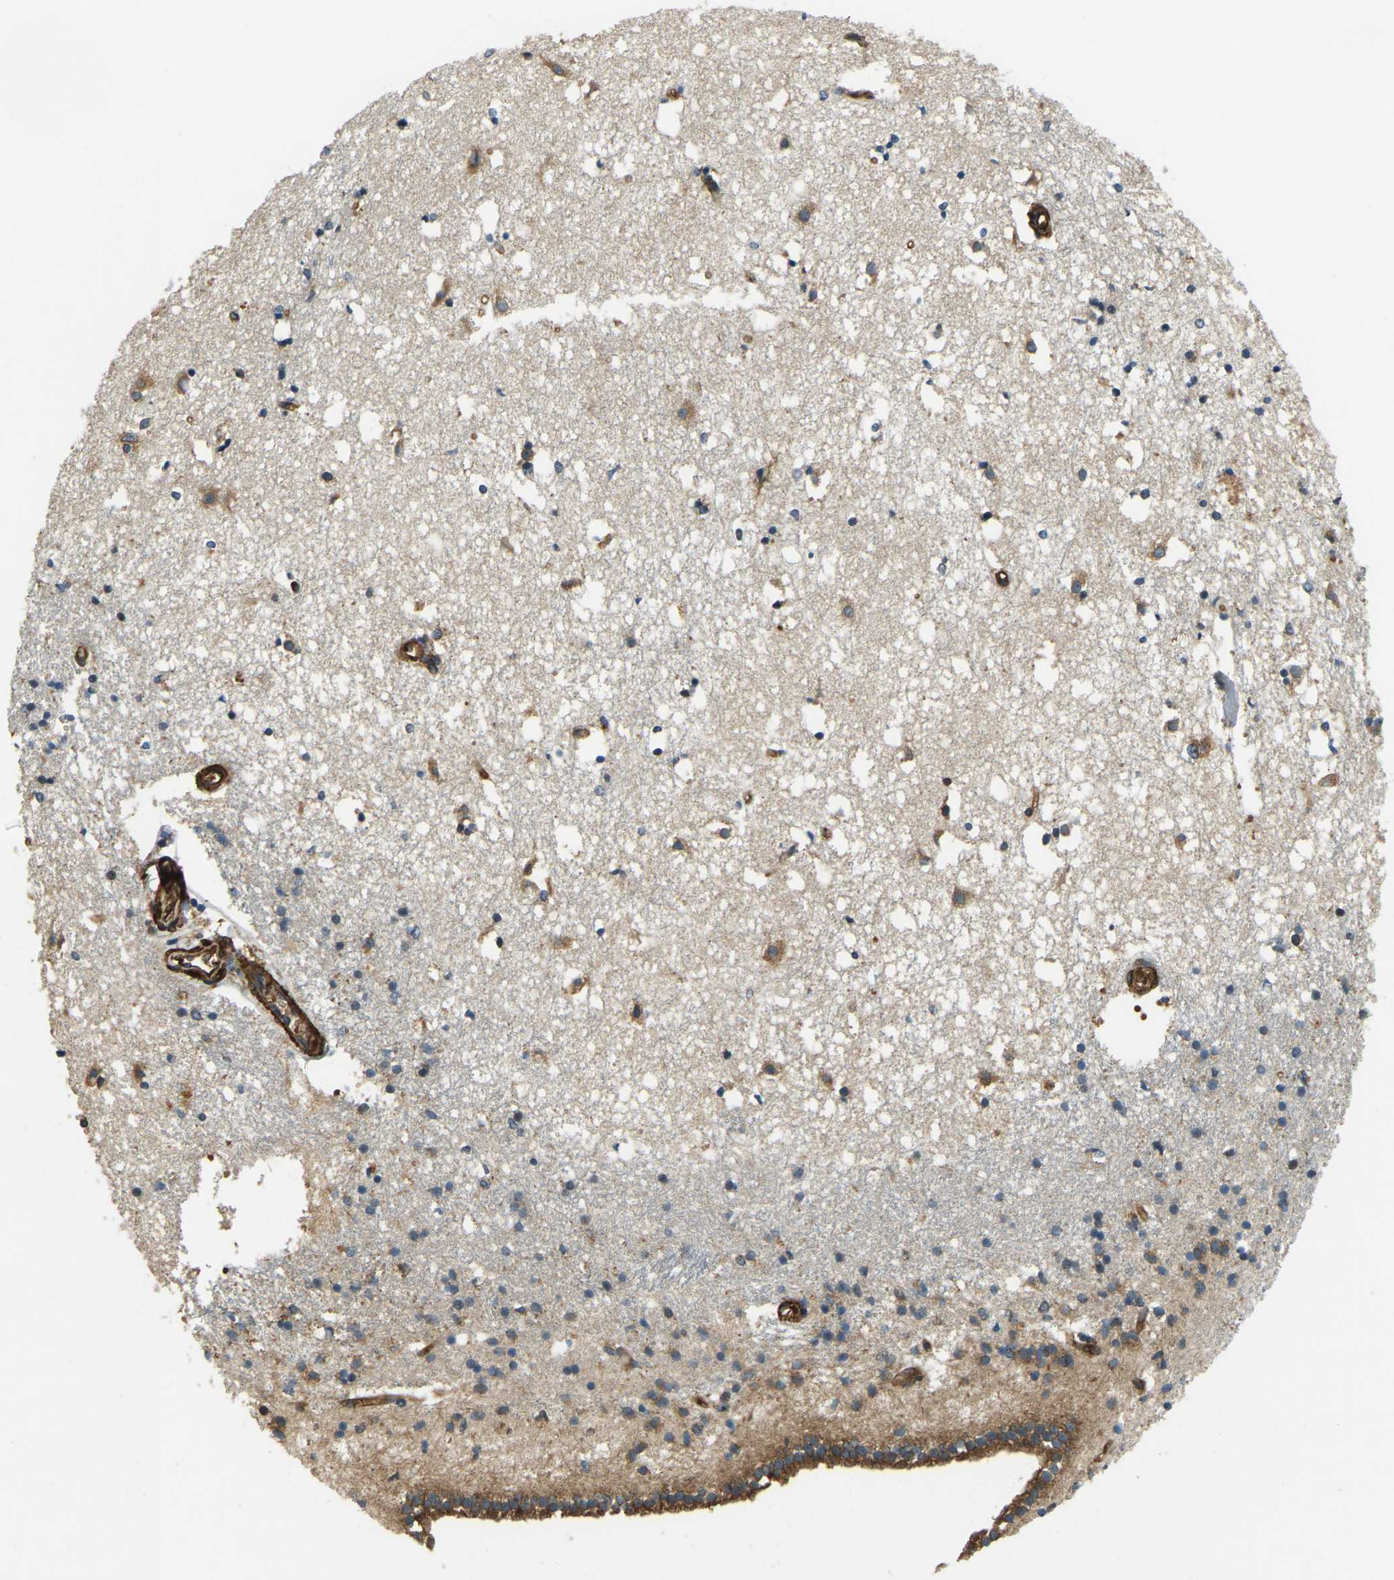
{"staining": {"intensity": "moderate", "quantity": "25%-75%", "location": "cytoplasmic/membranous"}, "tissue": "caudate", "cell_type": "Glial cells", "image_type": "normal", "snomed": [{"axis": "morphology", "description": "Normal tissue, NOS"}, {"axis": "topography", "description": "Lateral ventricle wall"}], "caption": "Glial cells demonstrate moderate cytoplasmic/membranous staining in about 25%-75% of cells in normal caudate. The staining was performed using DAB to visualize the protein expression in brown, while the nuclei were stained in blue with hematoxylin (Magnification: 20x).", "gene": "ERGIC1", "patient": {"sex": "male", "age": 45}}